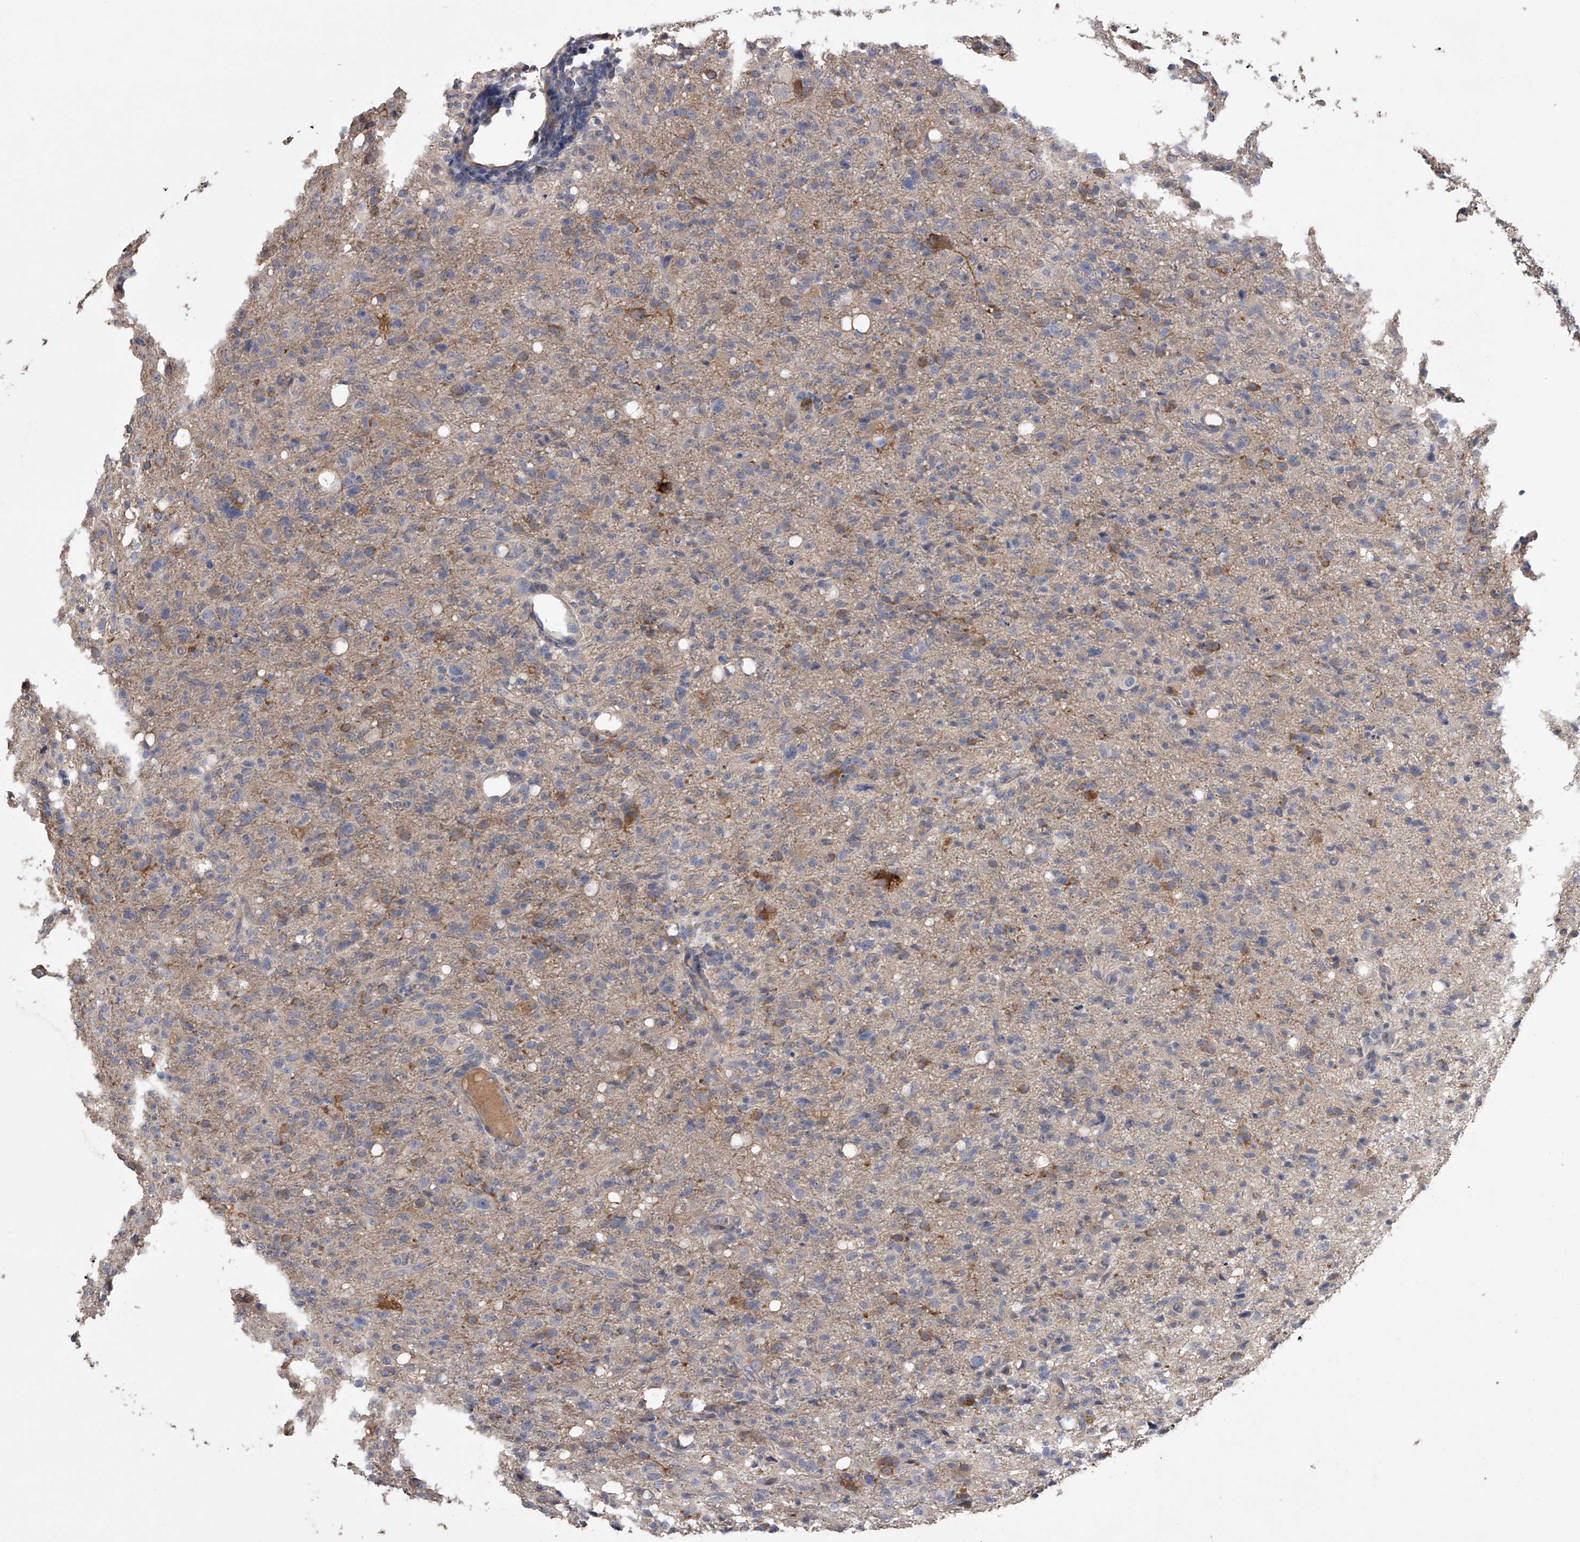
{"staining": {"intensity": "weak", "quantity": "<25%", "location": "cytoplasmic/membranous"}, "tissue": "glioma", "cell_type": "Tumor cells", "image_type": "cancer", "snomed": [{"axis": "morphology", "description": "Glioma, malignant, High grade"}, {"axis": "topography", "description": "Brain"}], "caption": "There is no significant staining in tumor cells of high-grade glioma (malignant).", "gene": "ZNF343", "patient": {"sex": "female", "age": 57}}